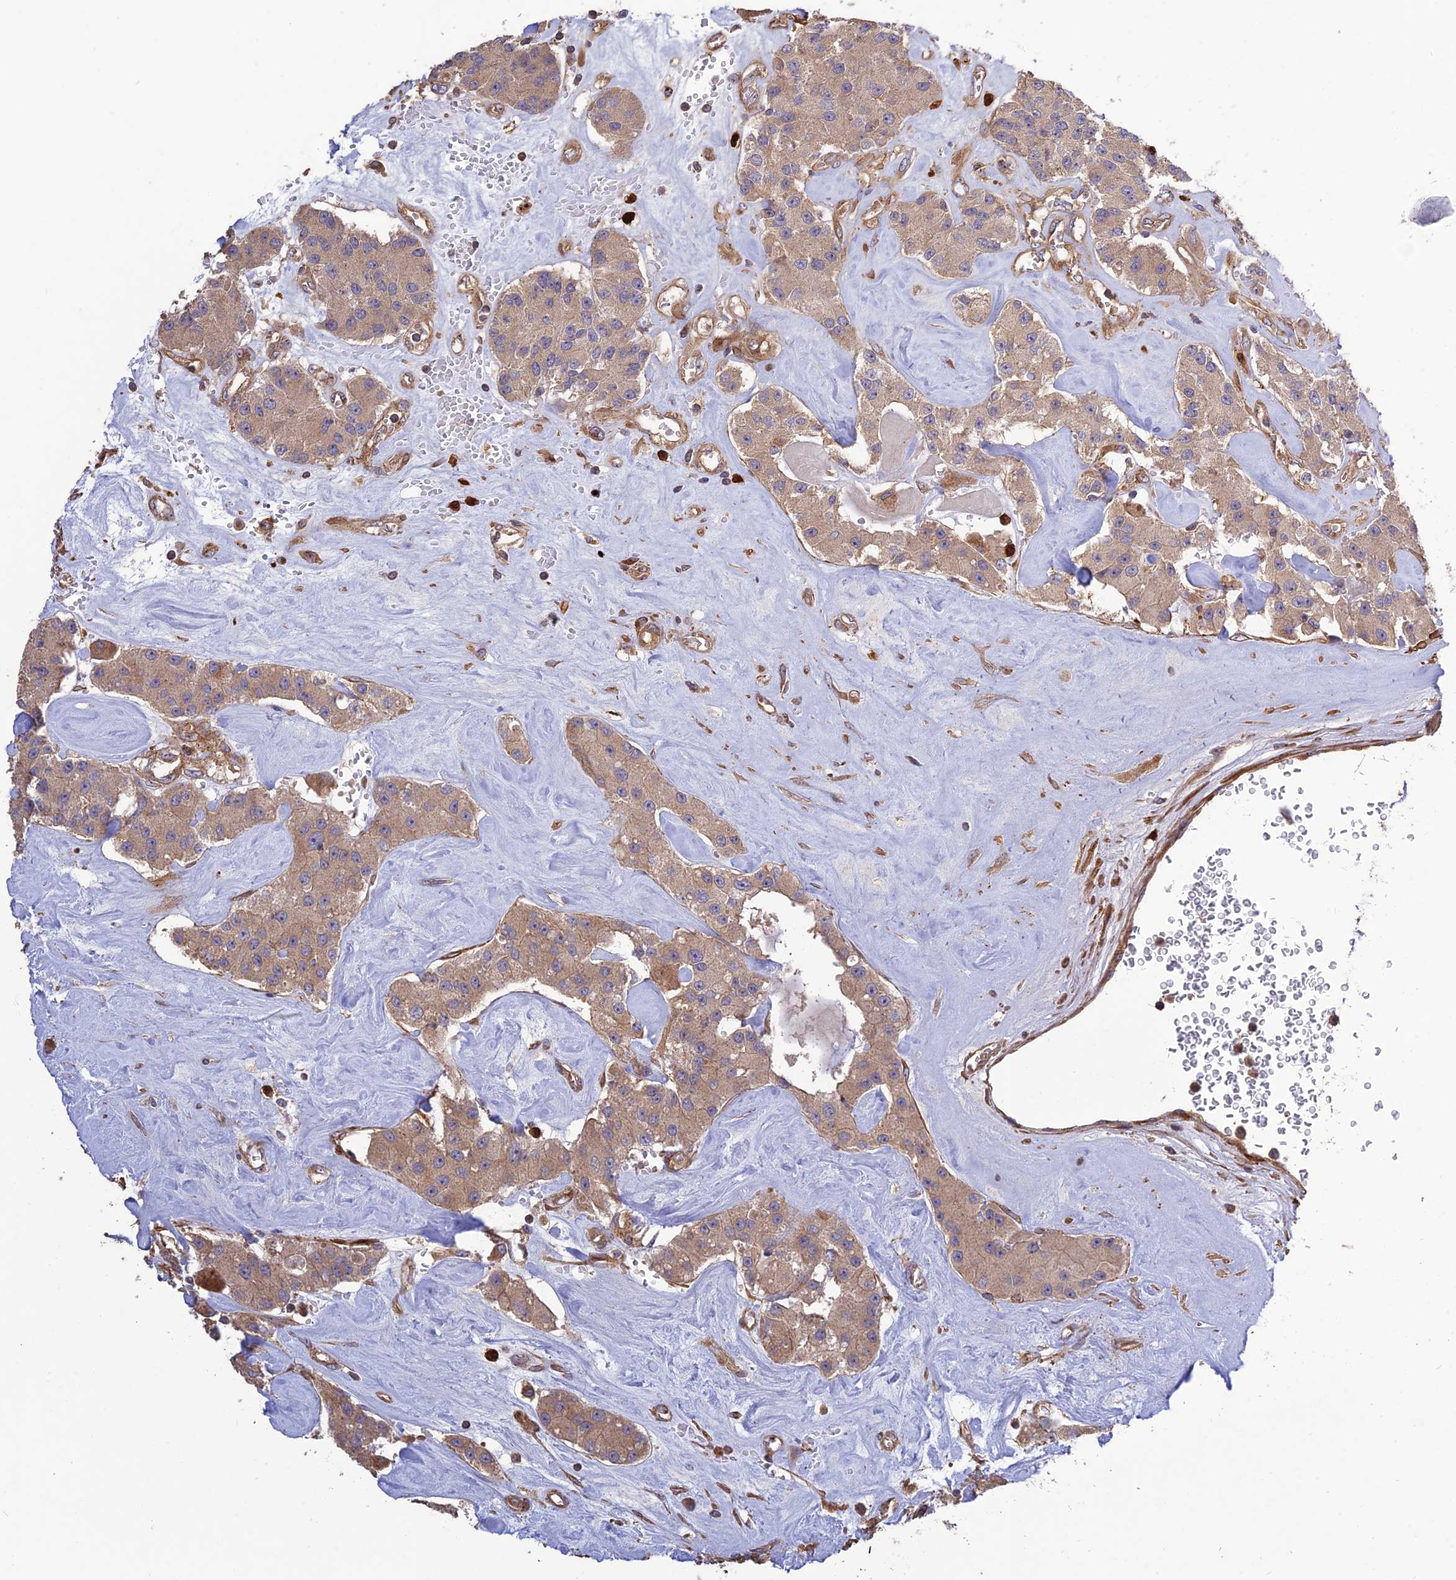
{"staining": {"intensity": "weak", "quantity": ">75%", "location": "cytoplasmic/membranous"}, "tissue": "carcinoid", "cell_type": "Tumor cells", "image_type": "cancer", "snomed": [{"axis": "morphology", "description": "Carcinoid, malignant, NOS"}, {"axis": "topography", "description": "Pancreas"}], "caption": "Tumor cells show weak cytoplasmic/membranous staining in approximately >75% of cells in malignant carcinoid. (Brightfield microscopy of DAB IHC at high magnification).", "gene": "TMEM131L", "patient": {"sex": "male", "age": 41}}